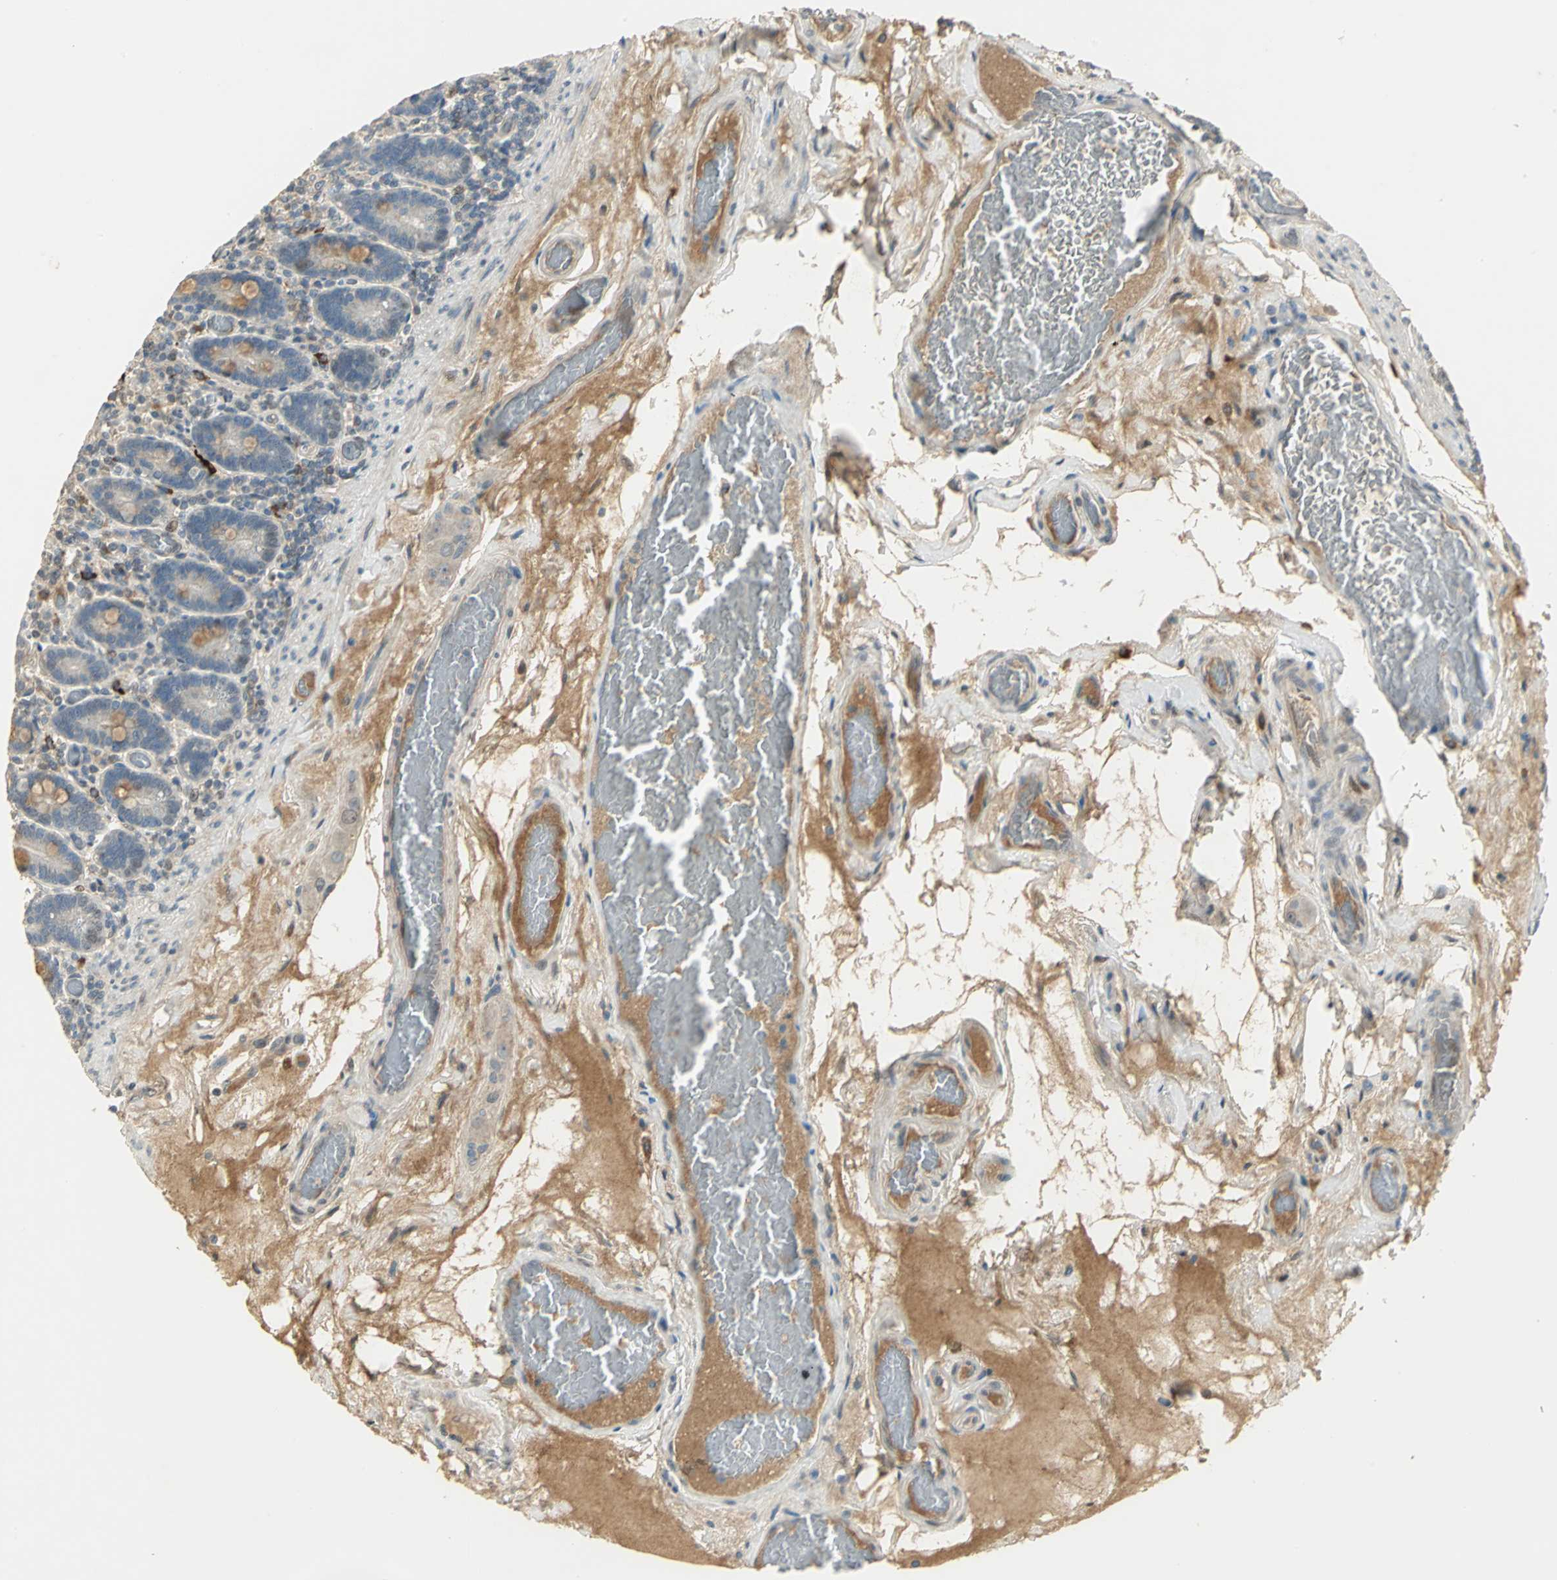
{"staining": {"intensity": "weak", "quantity": "25%-75%", "location": "cytoplasmic/membranous"}, "tissue": "duodenum", "cell_type": "Glandular cells", "image_type": "normal", "snomed": [{"axis": "morphology", "description": "Normal tissue, NOS"}, {"axis": "topography", "description": "Duodenum"}], "caption": "Immunohistochemistry histopathology image of unremarkable human duodenum stained for a protein (brown), which reveals low levels of weak cytoplasmic/membranous positivity in approximately 25%-75% of glandular cells.", "gene": "PROC", "patient": {"sex": "female", "age": 53}}